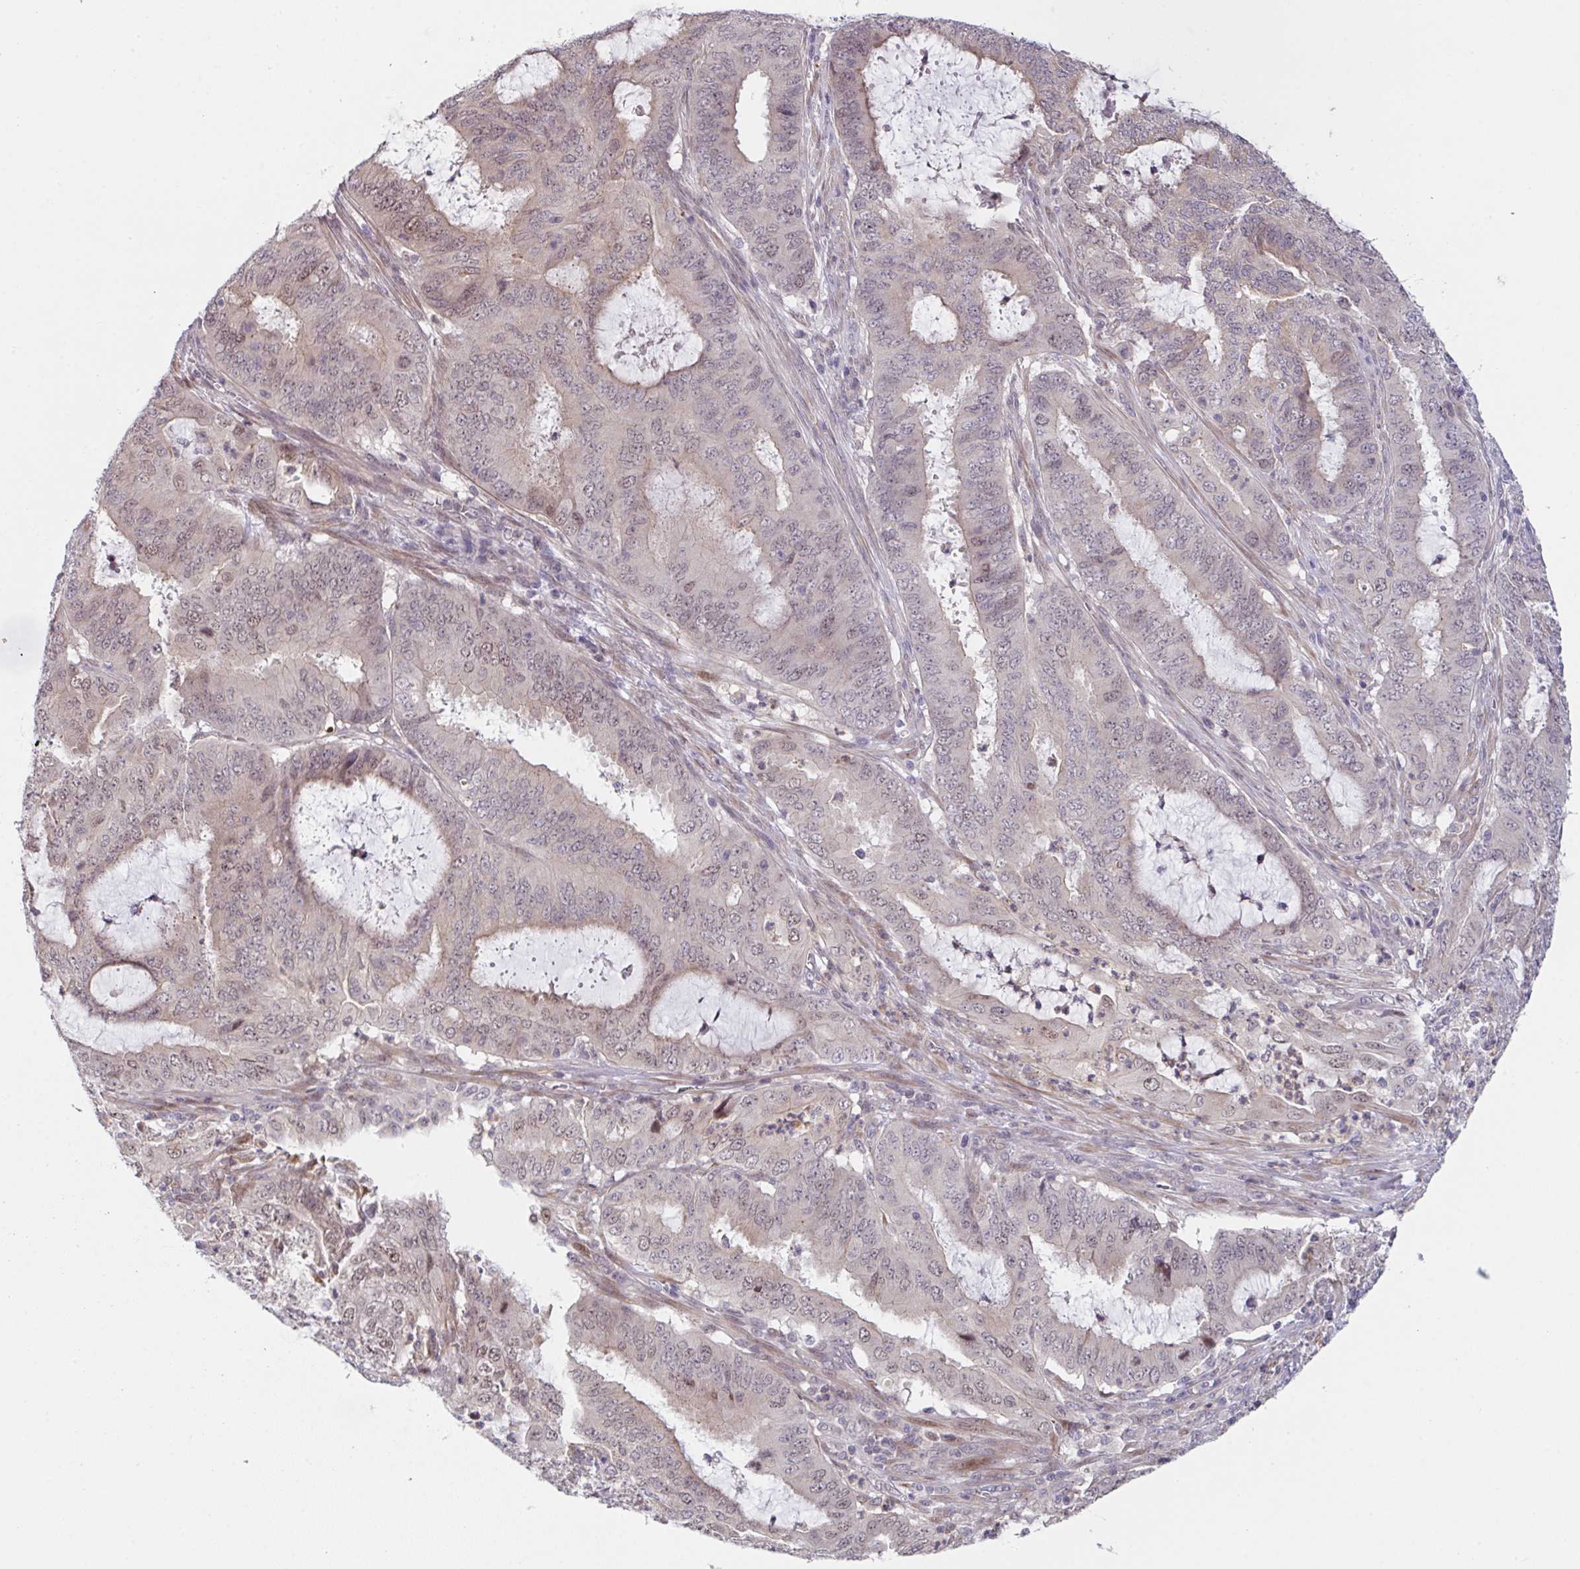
{"staining": {"intensity": "moderate", "quantity": "25%-75%", "location": "nuclear"}, "tissue": "endometrial cancer", "cell_type": "Tumor cells", "image_type": "cancer", "snomed": [{"axis": "morphology", "description": "Adenocarcinoma, NOS"}, {"axis": "topography", "description": "Endometrium"}], "caption": "Moderate nuclear protein positivity is present in about 25%-75% of tumor cells in endometrial adenocarcinoma.", "gene": "RBM18", "patient": {"sex": "female", "age": 51}}